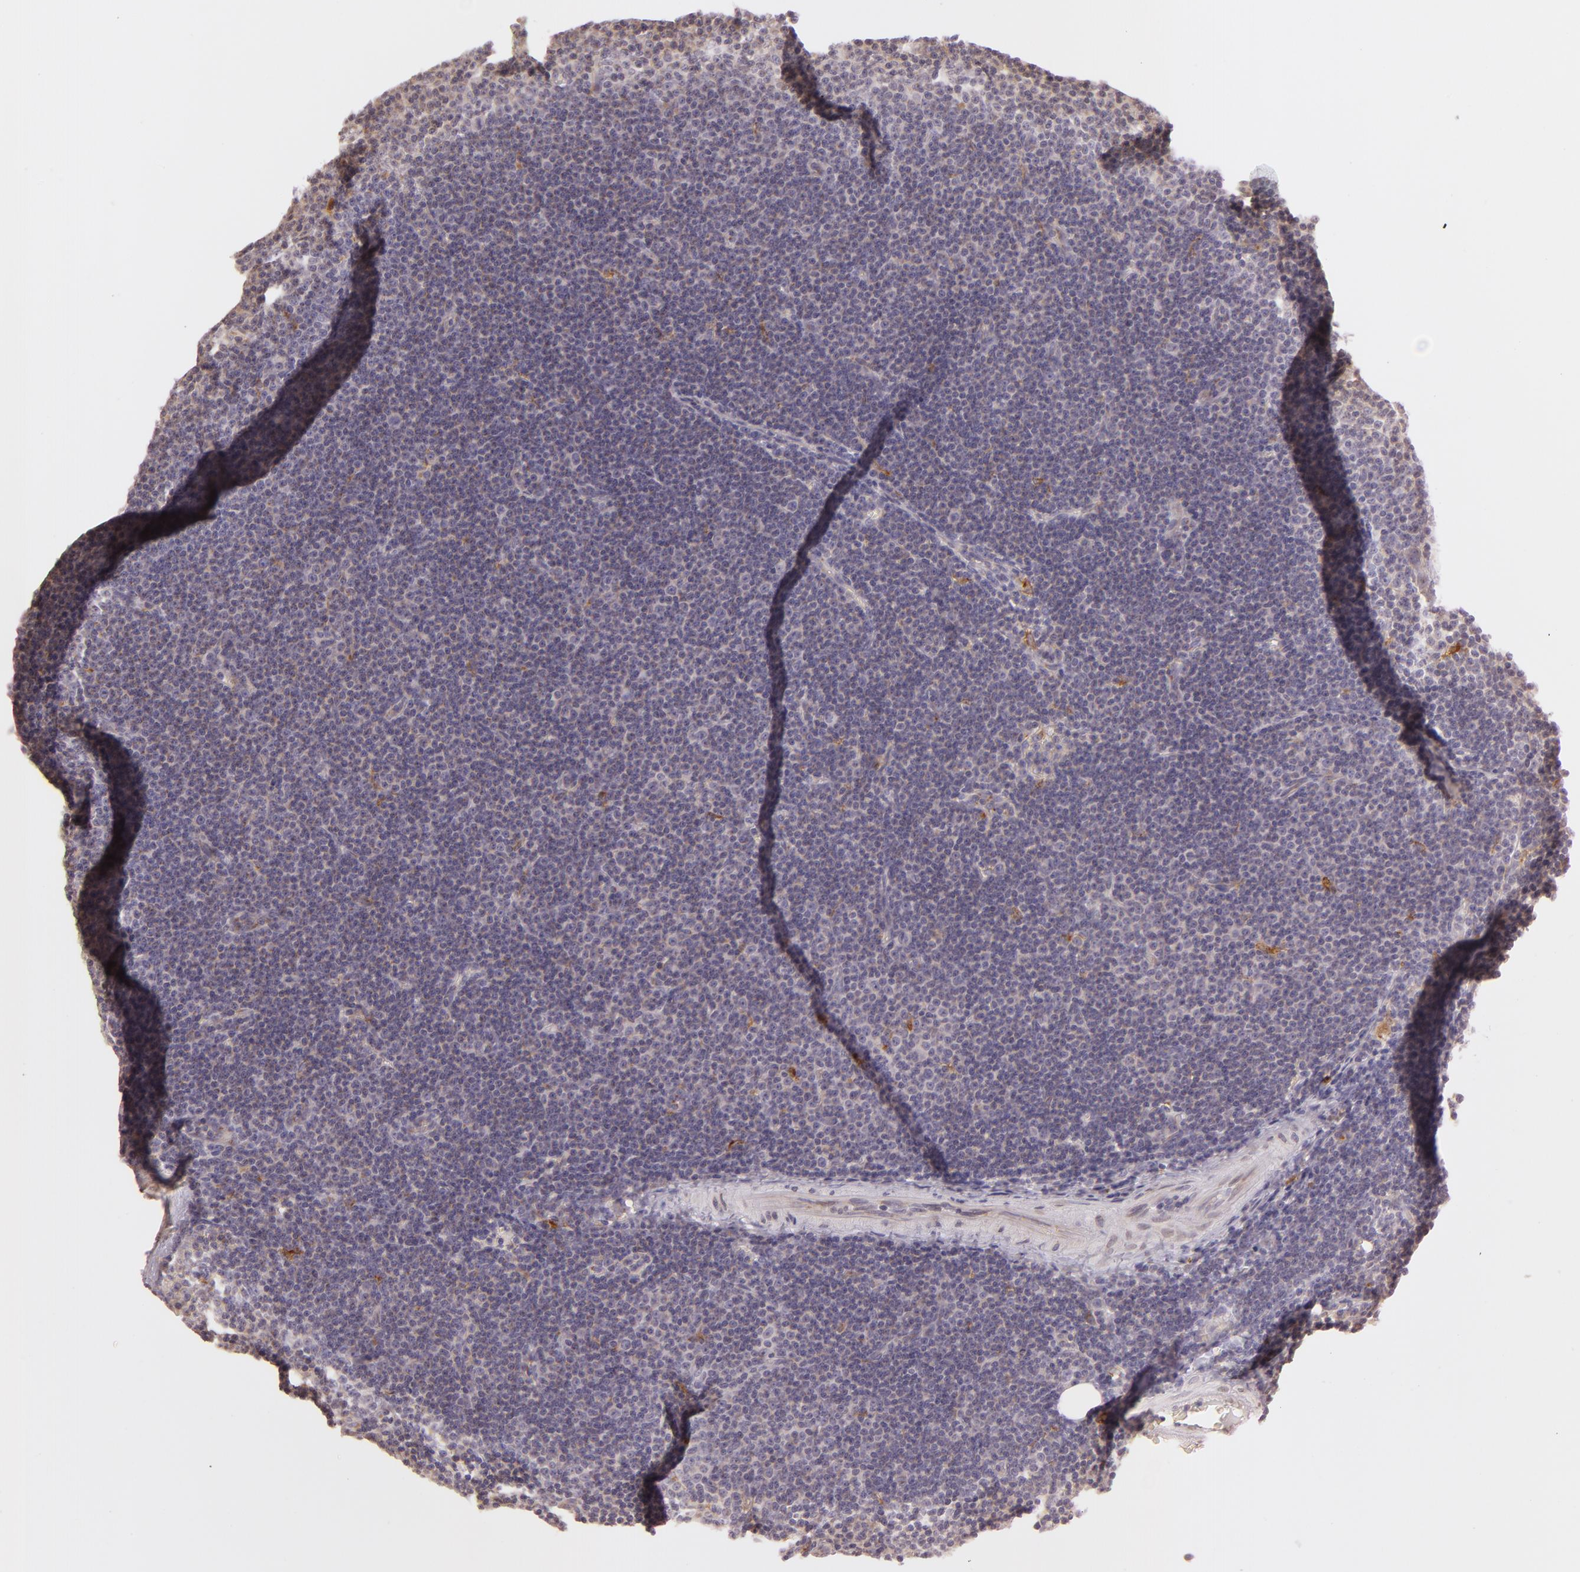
{"staining": {"intensity": "weak", "quantity": "25%-75%", "location": "cytoplasmic/membranous"}, "tissue": "lymphoma", "cell_type": "Tumor cells", "image_type": "cancer", "snomed": [{"axis": "morphology", "description": "Malignant lymphoma, non-Hodgkin's type, Low grade"}, {"axis": "topography", "description": "Lymph node"}], "caption": "The micrograph demonstrates a brown stain indicating the presence of a protein in the cytoplasmic/membranous of tumor cells in lymphoma.", "gene": "LGMN", "patient": {"sex": "male", "age": 57}}